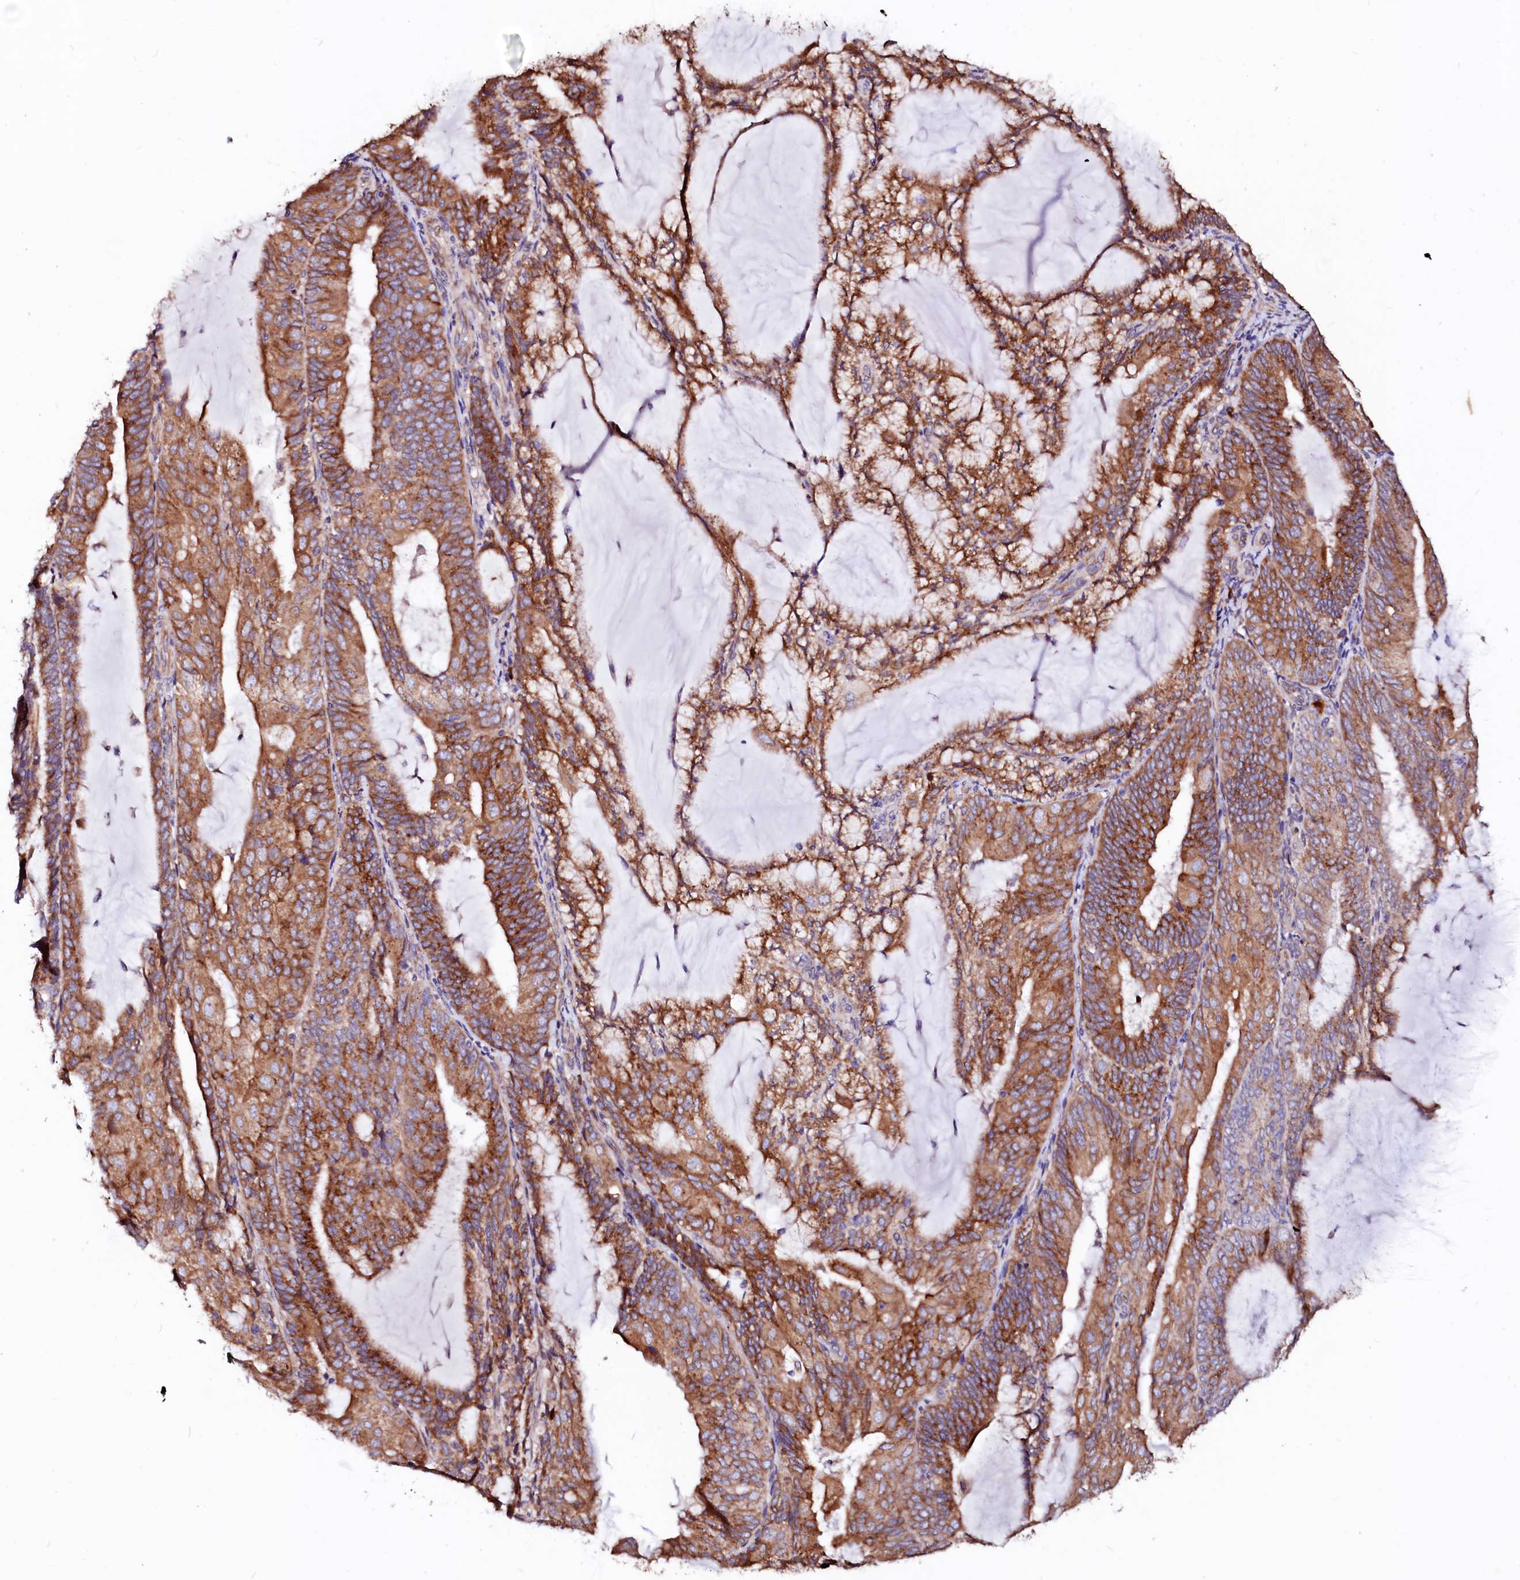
{"staining": {"intensity": "moderate", "quantity": ">75%", "location": "cytoplasmic/membranous"}, "tissue": "endometrial cancer", "cell_type": "Tumor cells", "image_type": "cancer", "snomed": [{"axis": "morphology", "description": "Adenocarcinoma, NOS"}, {"axis": "topography", "description": "Endometrium"}], "caption": "Immunohistochemical staining of endometrial cancer (adenocarcinoma) displays medium levels of moderate cytoplasmic/membranous protein positivity in approximately >75% of tumor cells.", "gene": "LMAN1", "patient": {"sex": "female", "age": 81}}